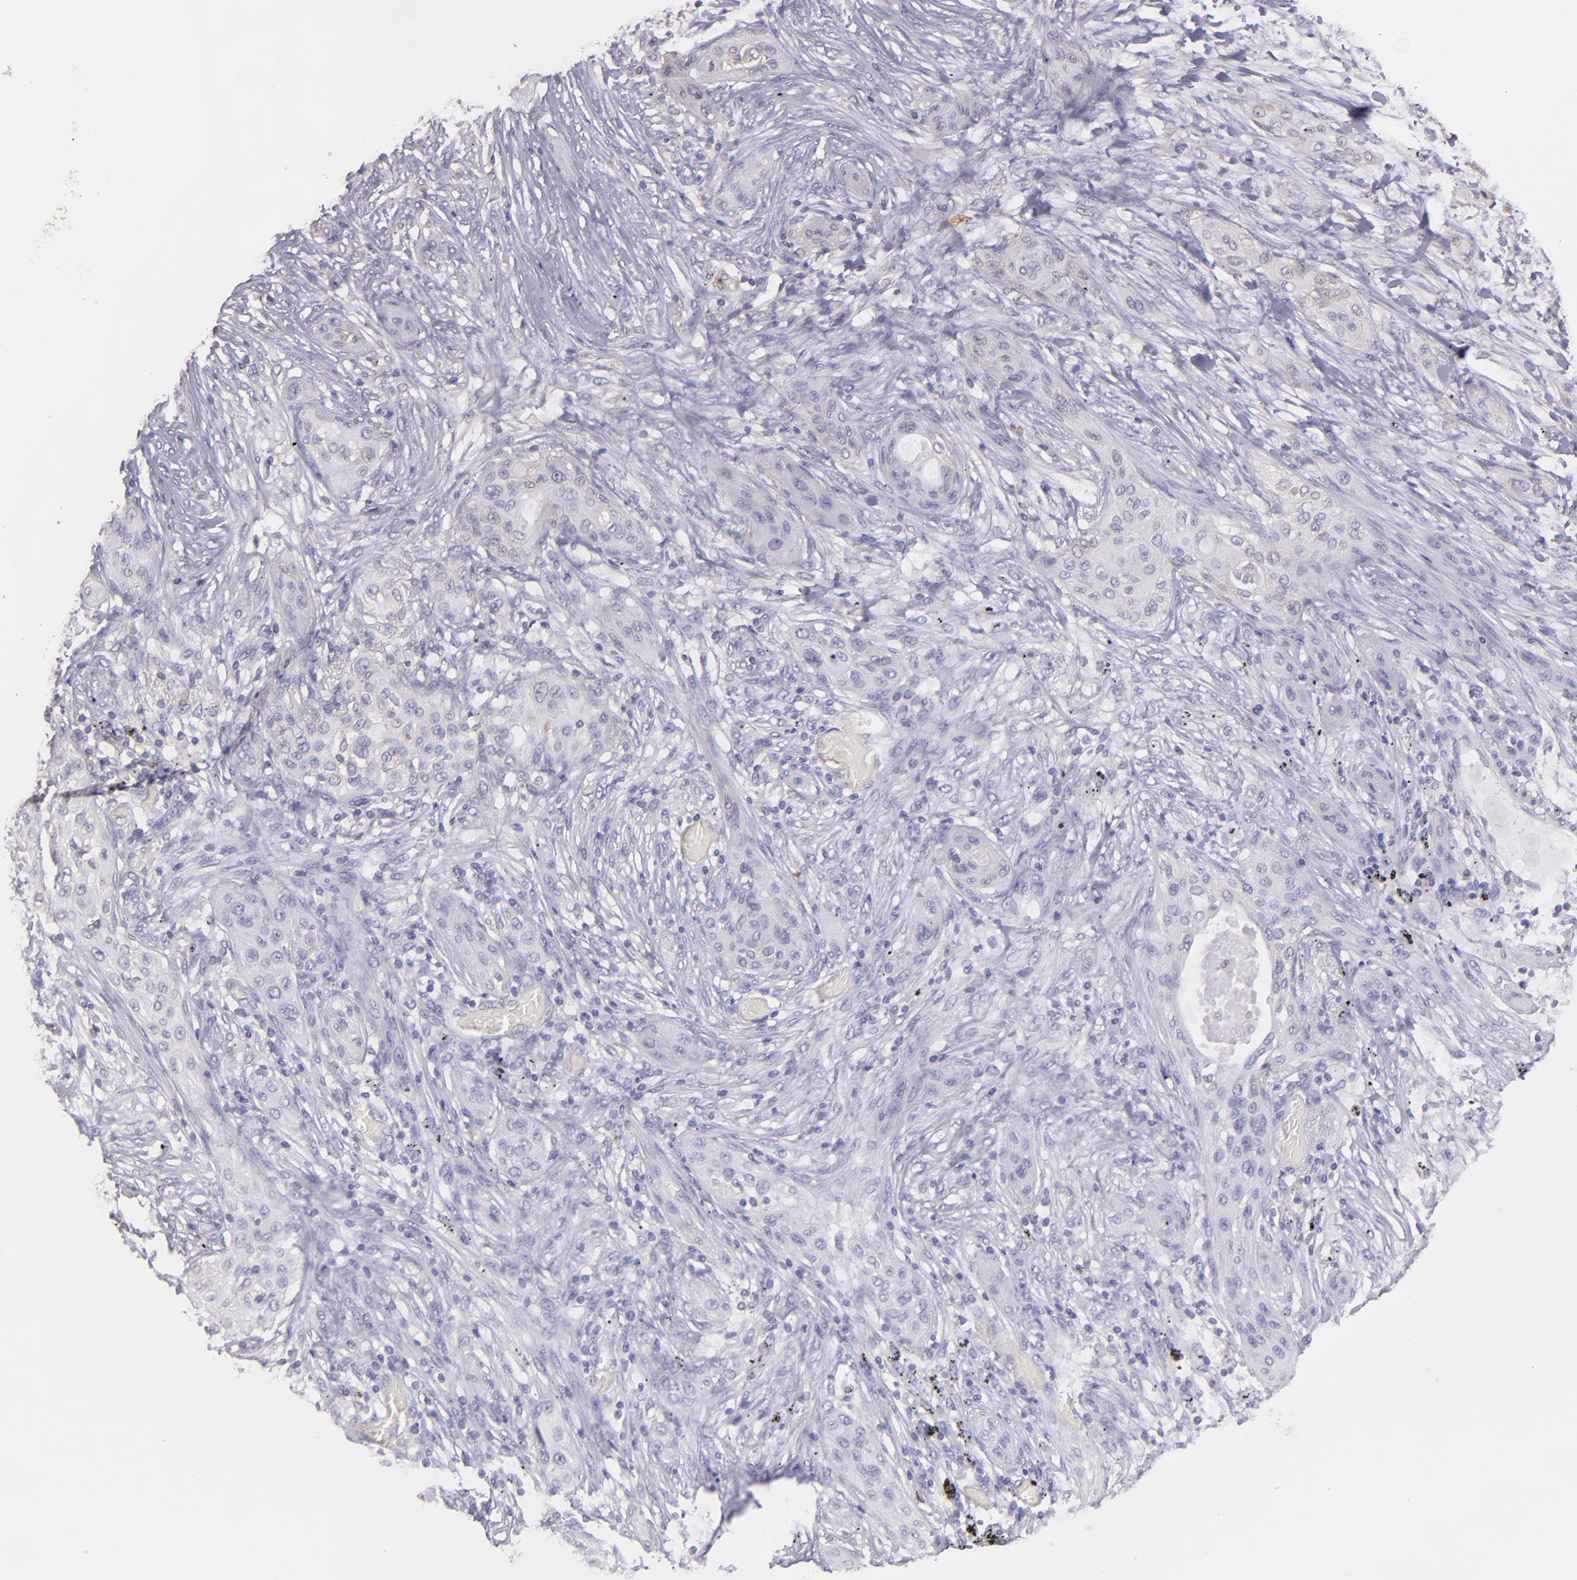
{"staining": {"intensity": "negative", "quantity": "none", "location": "none"}, "tissue": "lung cancer", "cell_type": "Tumor cells", "image_type": "cancer", "snomed": [{"axis": "morphology", "description": "Squamous cell carcinoma, NOS"}, {"axis": "topography", "description": "Lung"}], "caption": "DAB (3,3'-diaminobenzidine) immunohistochemical staining of human lung cancer displays no significant staining in tumor cells. (DAB immunohistochemistry, high magnification).", "gene": "ECE1", "patient": {"sex": "female", "age": 47}}